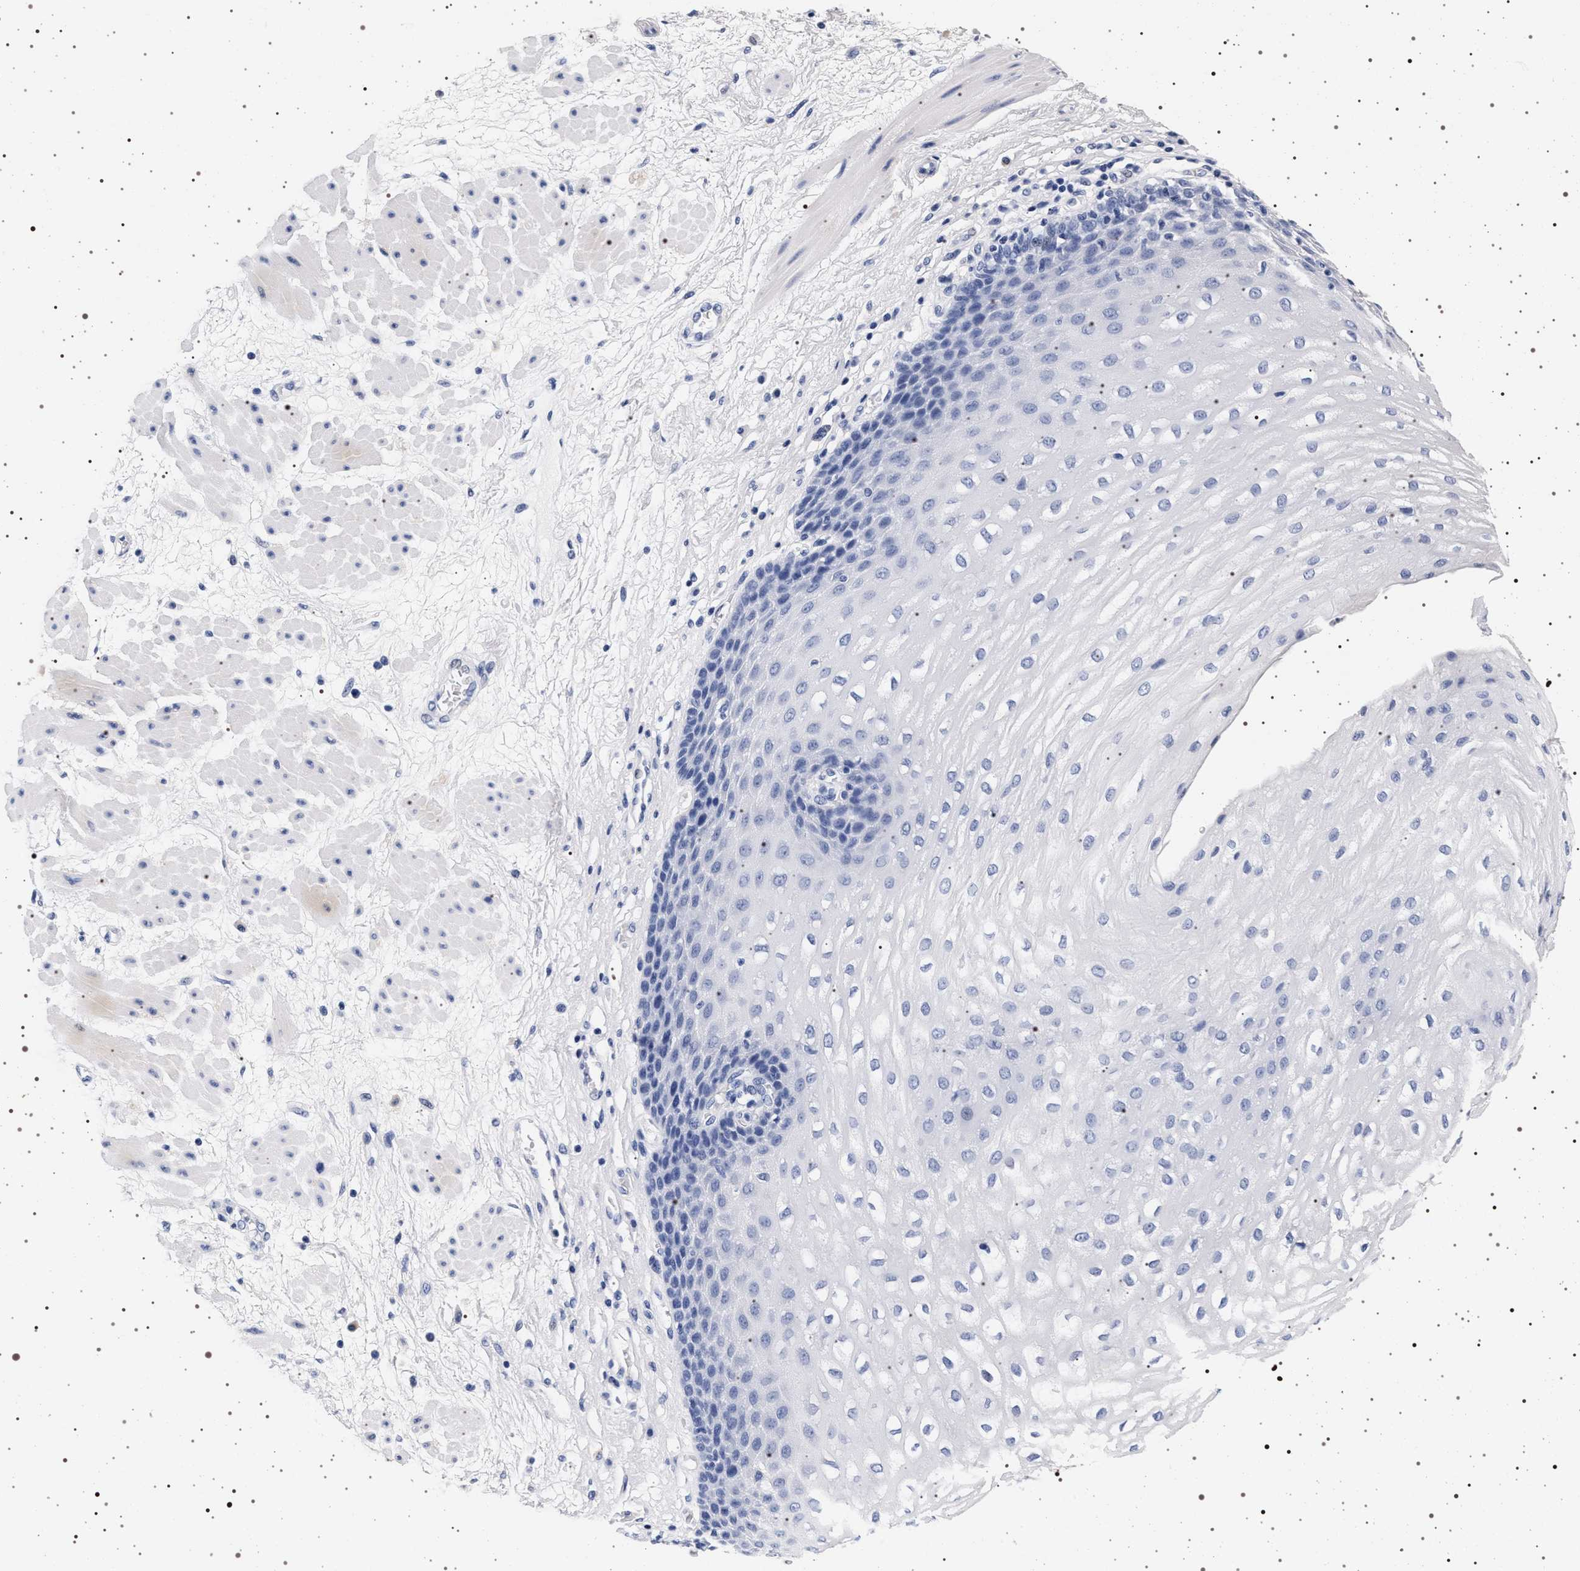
{"staining": {"intensity": "negative", "quantity": "none", "location": "none"}, "tissue": "esophagus", "cell_type": "Squamous epithelial cells", "image_type": "normal", "snomed": [{"axis": "morphology", "description": "Normal tissue, NOS"}, {"axis": "topography", "description": "Esophagus"}], "caption": "Micrograph shows no protein positivity in squamous epithelial cells of unremarkable esophagus. (DAB (3,3'-diaminobenzidine) immunohistochemistry (IHC), high magnification).", "gene": "SYN1", "patient": {"sex": "male", "age": 48}}